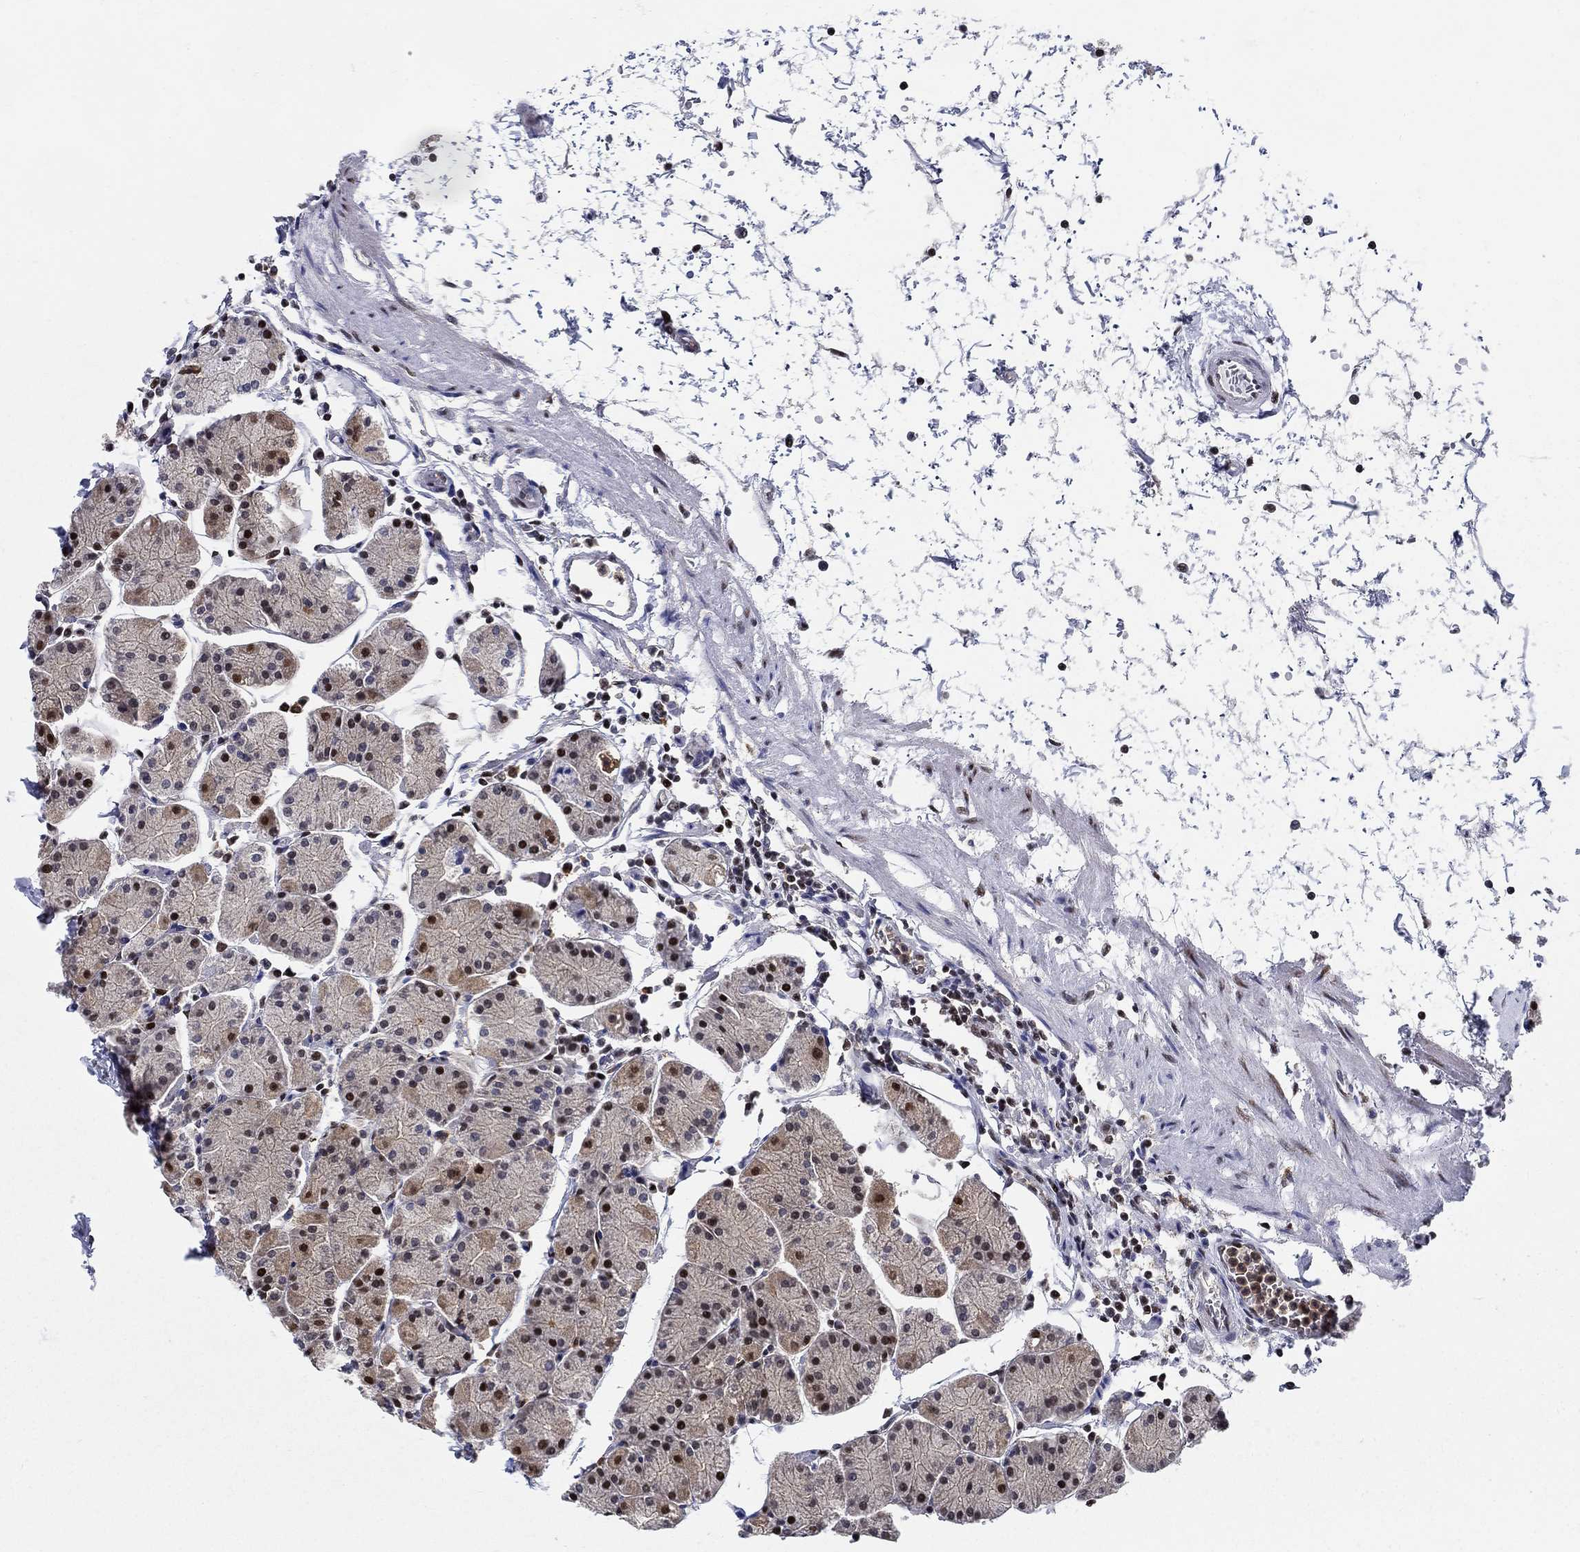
{"staining": {"intensity": "strong", "quantity": "<25%", "location": "nuclear"}, "tissue": "stomach", "cell_type": "Glandular cells", "image_type": "normal", "snomed": [{"axis": "morphology", "description": "Normal tissue, NOS"}, {"axis": "topography", "description": "Stomach"}], "caption": "A photomicrograph of human stomach stained for a protein shows strong nuclear brown staining in glandular cells. (DAB = brown stain, brightfield microscopy at high magnification).", "gene": "ZNF594", "patient": {"sex": "male", "age": 54}}